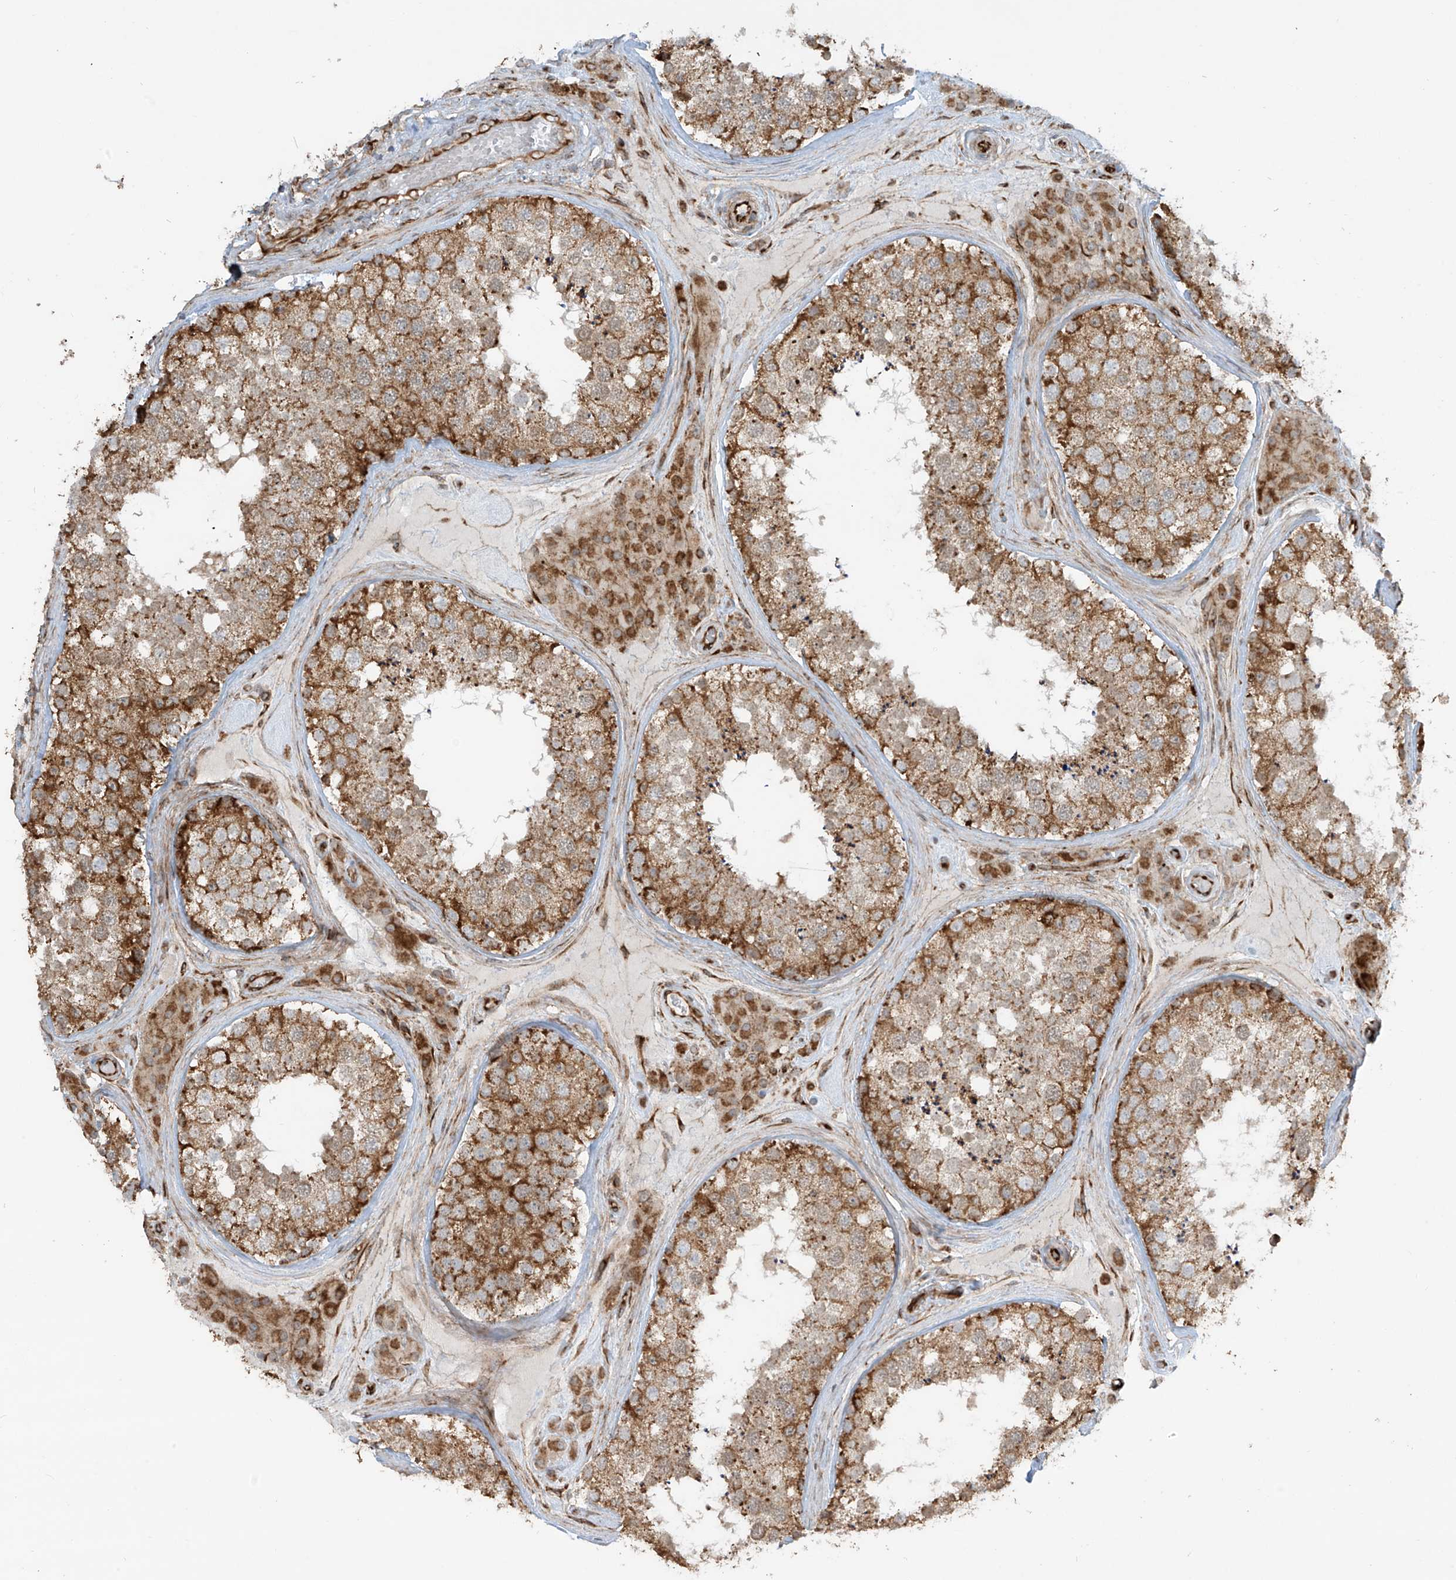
{"staining": {"intensity": "moderate", "quantity": ">75%", "location": "cytoplasmic/membranous"}, "tissue": "testis", "cell_type": "Cells in seminiferous ducts", "image_type": "normal", "snomed": [{"axis": "morphology", "description": "Normal tissue, NOS"}, {"axis": "topography", "description": "Testis"}], "caption": "Cells in seminiferous ducts display medium levels of moderate cytoplasmic/membranous staining in approximately >75% of cells in normal testis.", "gene": "EIF5B", "patient": {"sex": "male", "age": 46}}